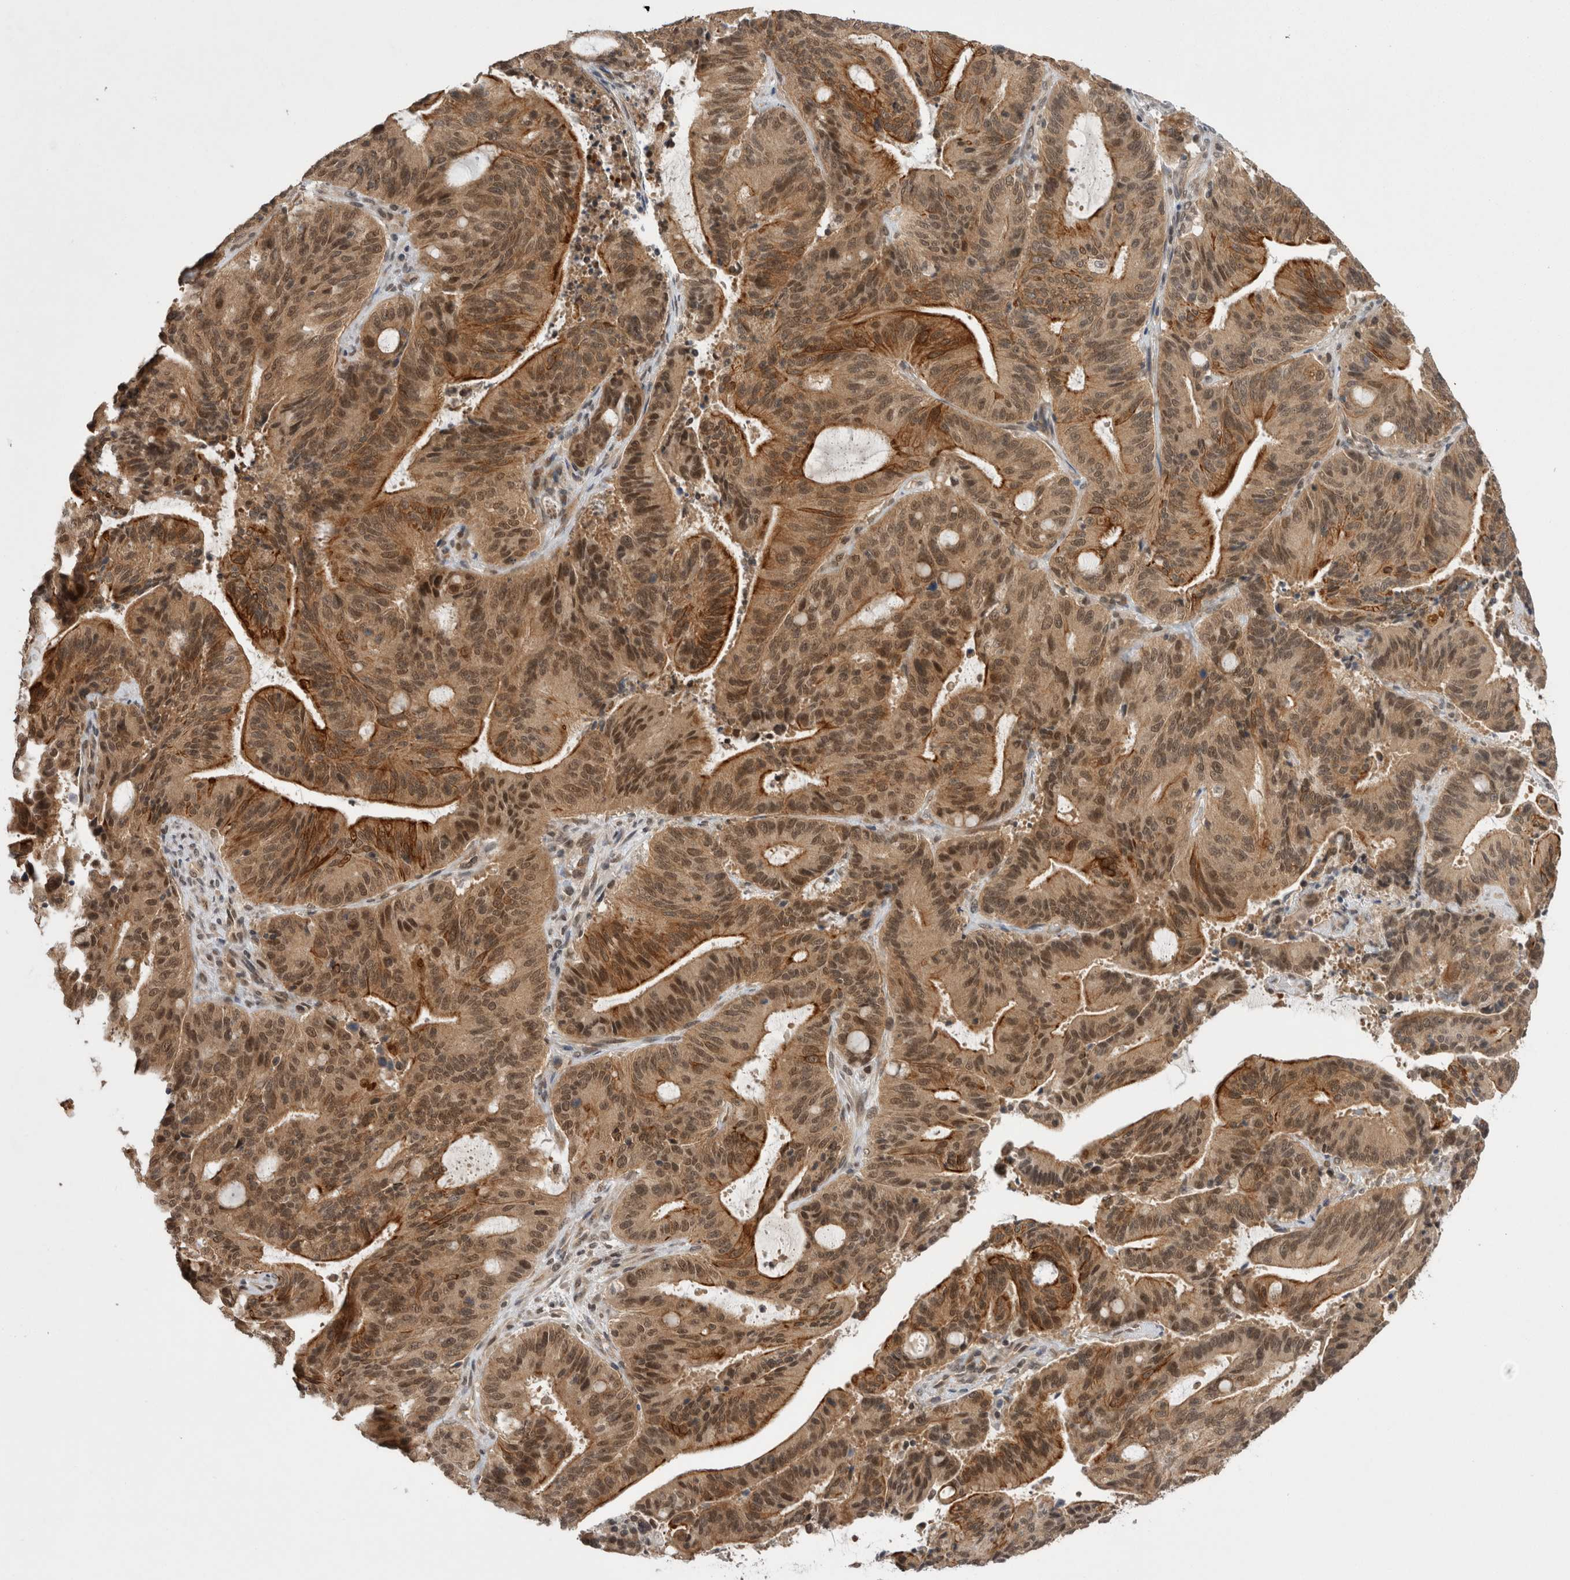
{"staining": {"intensity": "moderate", "quantity": ">75%", "location": "cytoplasmic/membranous,nuclear"}, "tissue": "liver cancer", "cell_type": "Tumor cells", "image_type": "cancer", "snomed": [{"axis": "morphology", "description": "Normal tissue, NOS"}, {"axis": "morphology", "description": "Cholangiocarcinoma"}, {"axis": "topography", "description": "Liver"}, {"axis": "topography", "description": "Peripheral nerve tissue"}], "caption": "Liver cancer tissue shows moderate cytoplasmic/membranous and nuclear positivity in approximately >75% of tumor cells, visualized by immunohistochemistry.", "gene": "ZNF341", "patient": {"sex": "female", "age": 73}}